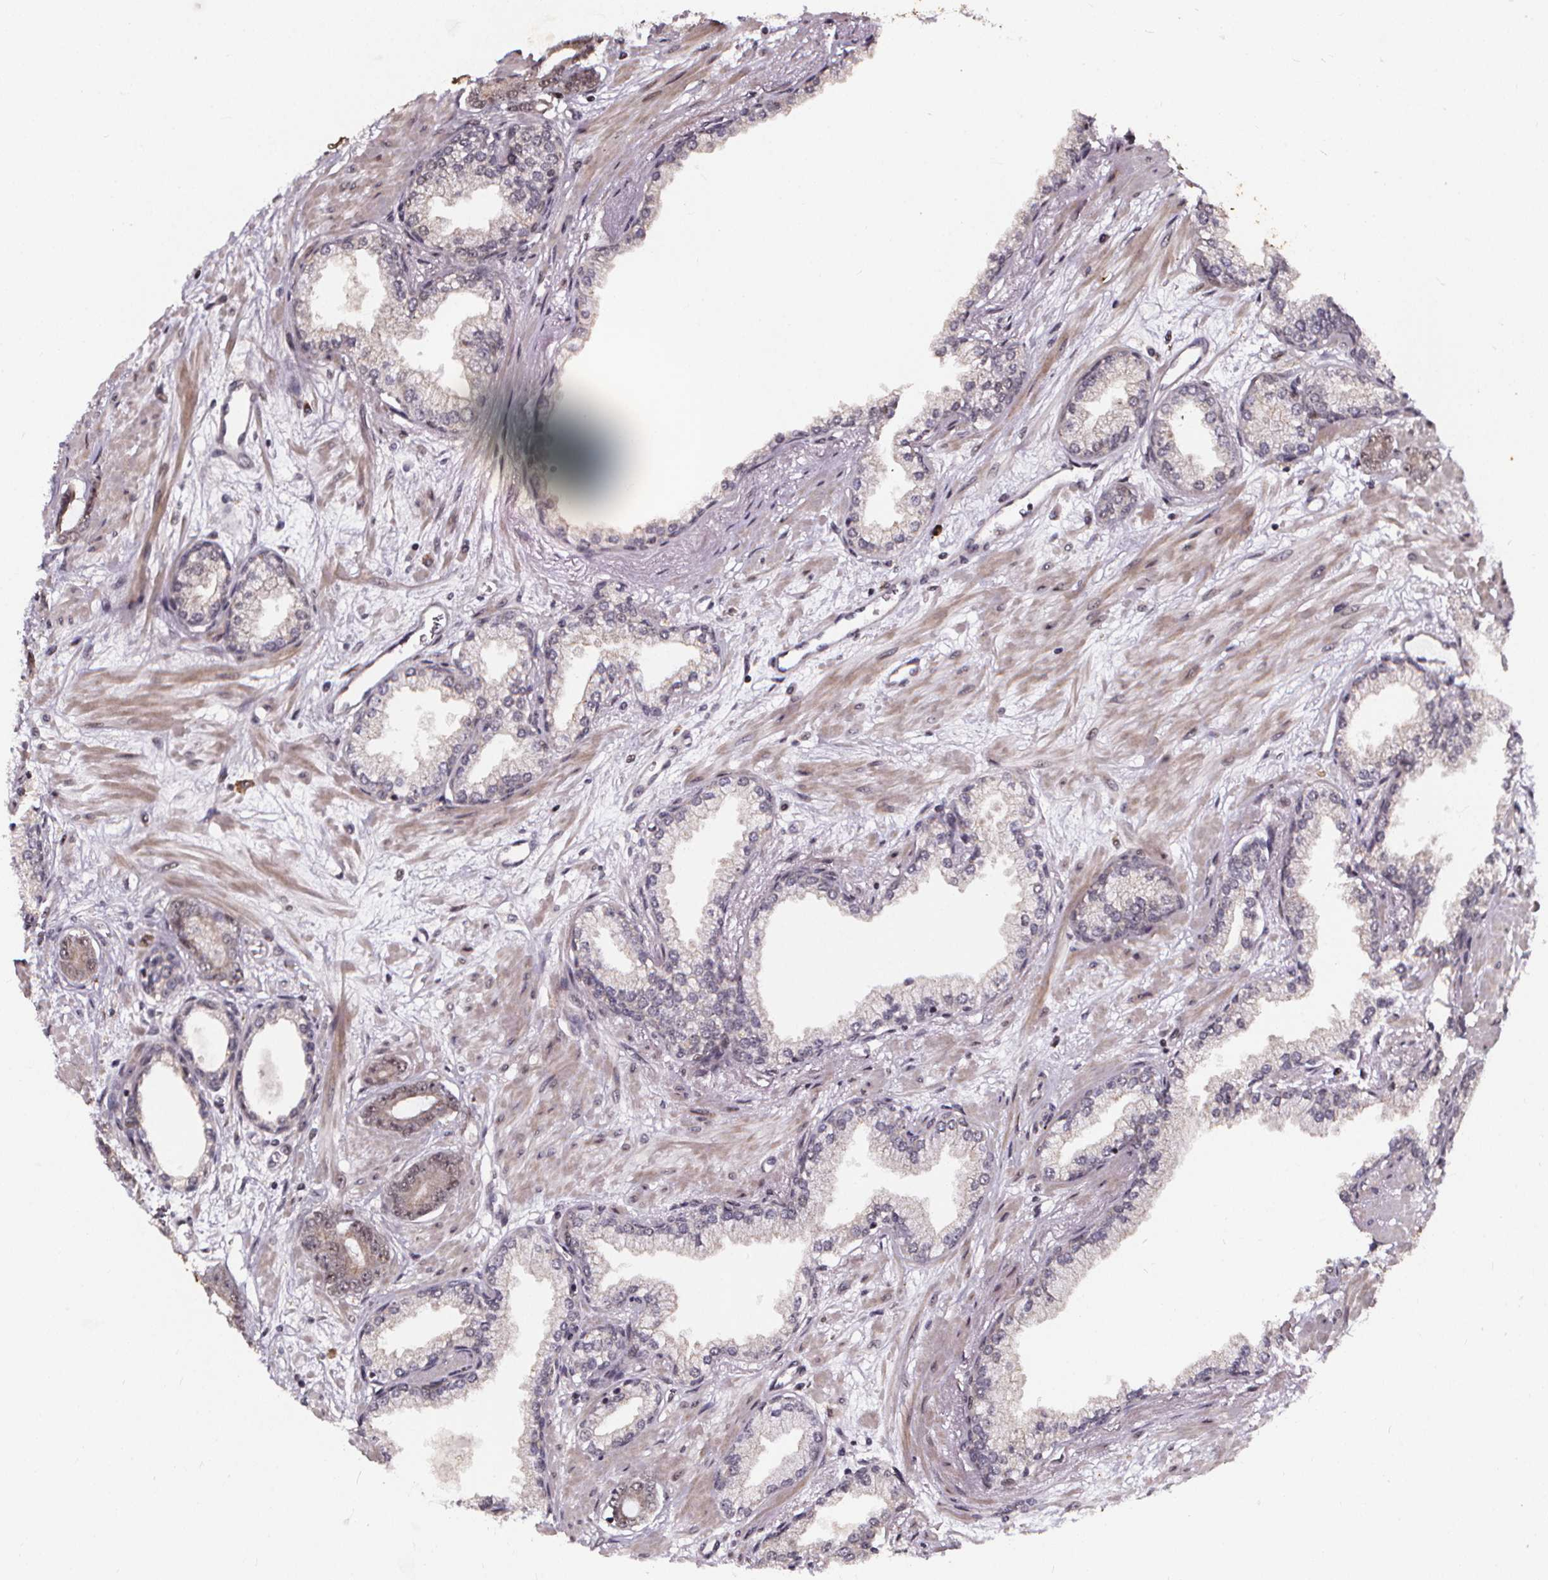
{"staining": {"intensity": "negative", "quantity": "none", "location": "none"}, "tissue": "prostate cancer", "cell_type": "Tumor cells", "image_type": "cancer", "snomed": [{"axis": "morphology", "description": "Adenocarcinoma, Low grade"}, {"axis": "topography", "description": "Prostate"}], "caption": "The IHC photomicrograph has no significant expression in tumor cells of prostate cancer tissue.", "gene": "DDIT3", "patient": {"sex": "male", "age": 64}}